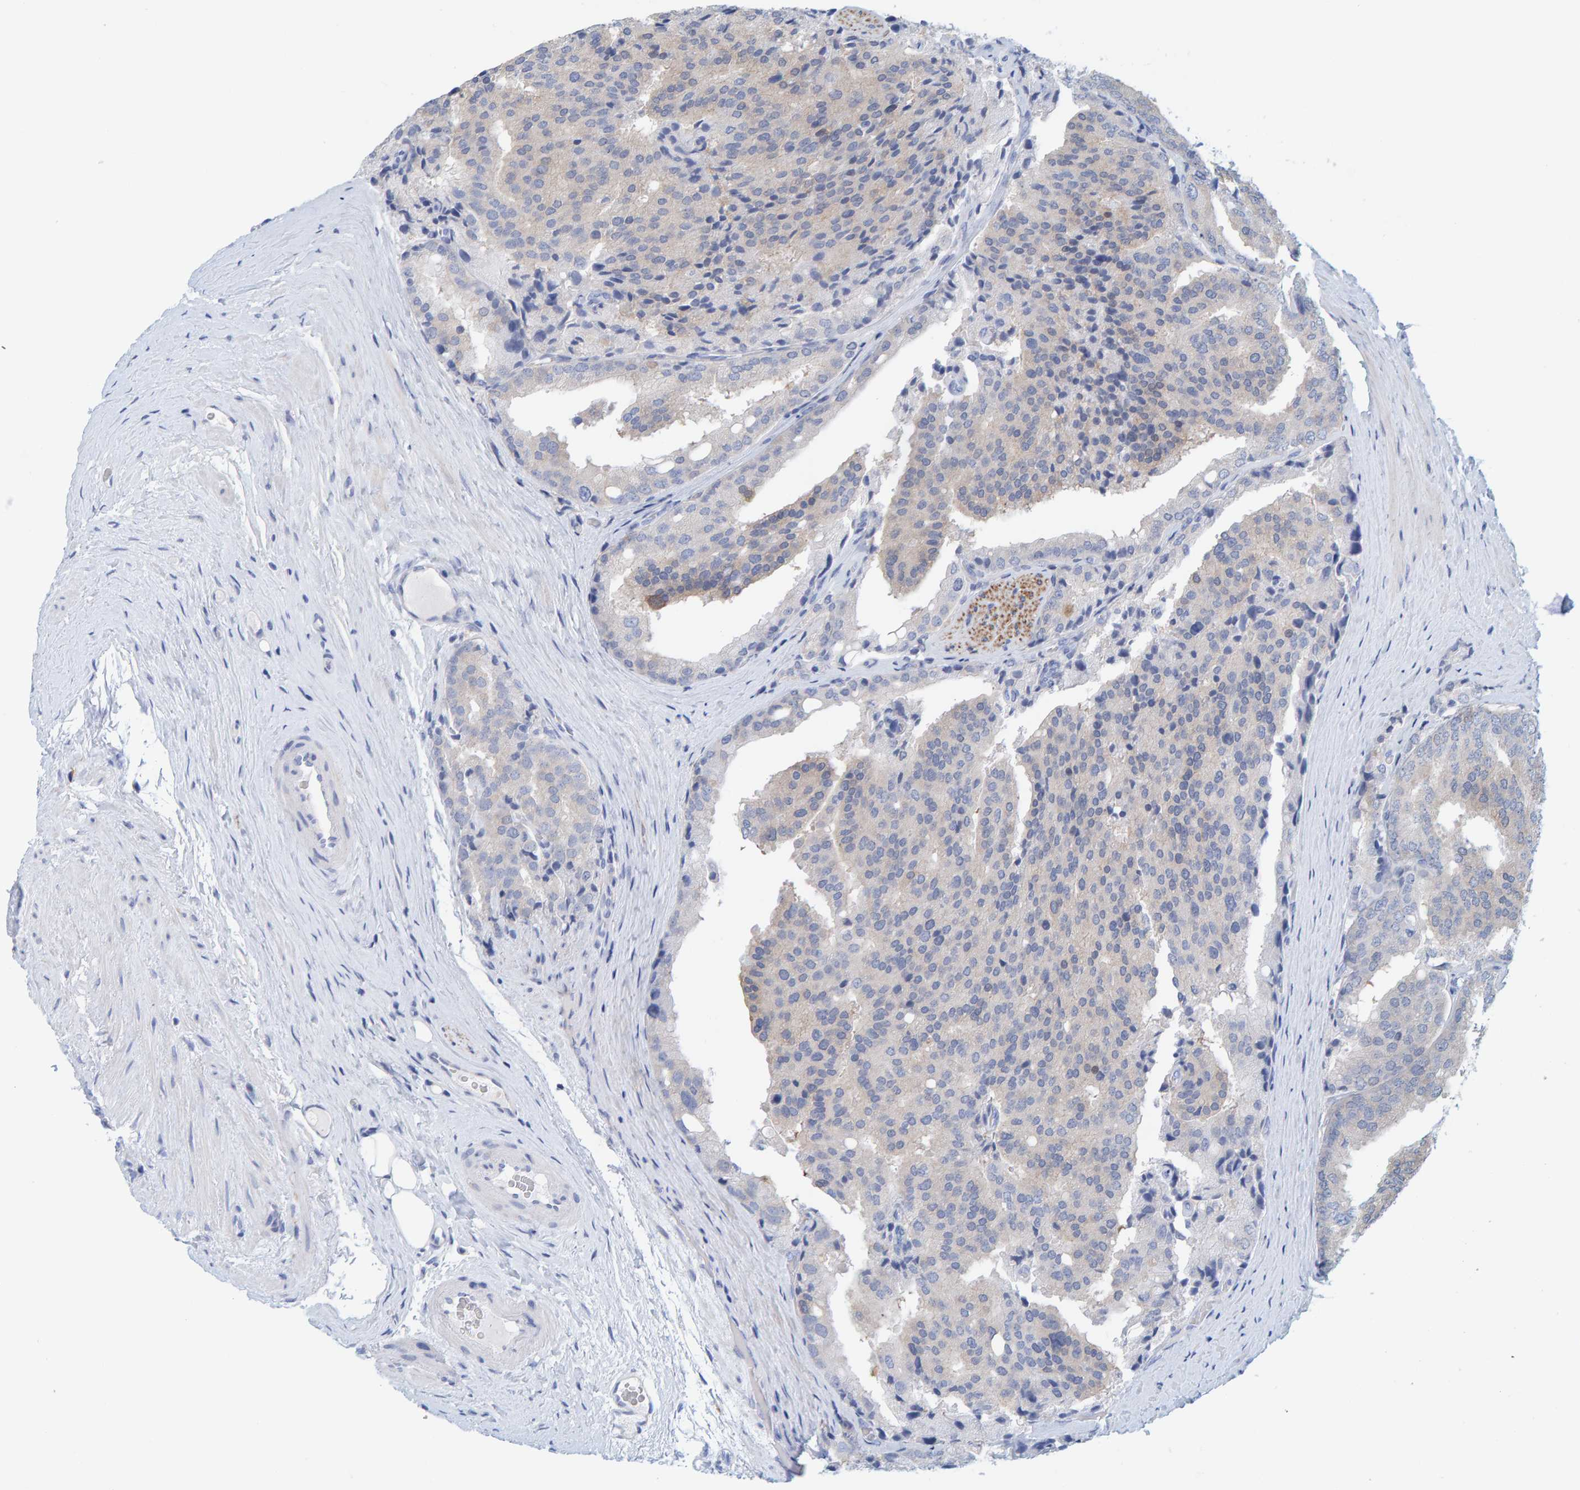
{"staining": {"intensity": "weak", "quantity": "25%-75%", "location": "cytoplasmic/membranous"}, "tissue": "prostate cancer", "cell_type": "Tumor cells", "image_type": "cancer", "snomed": [{"axis": "morphology", "description": "Adenocarcinoma, High grade"}, {"axis": "topography", "description": "Prostate"}], "caption": "High-power microscopy captured an IHC photomicrograph of prostate high-grade adenocarcinoma, revealing weak cytoplasmic/membranous expression in about 25%-75% of tumor cells. (Brightfield microscopy of DAB IHC at high magnification).", "gene": "KLHL11", "patient": {"sex": "male", "age": 50}}